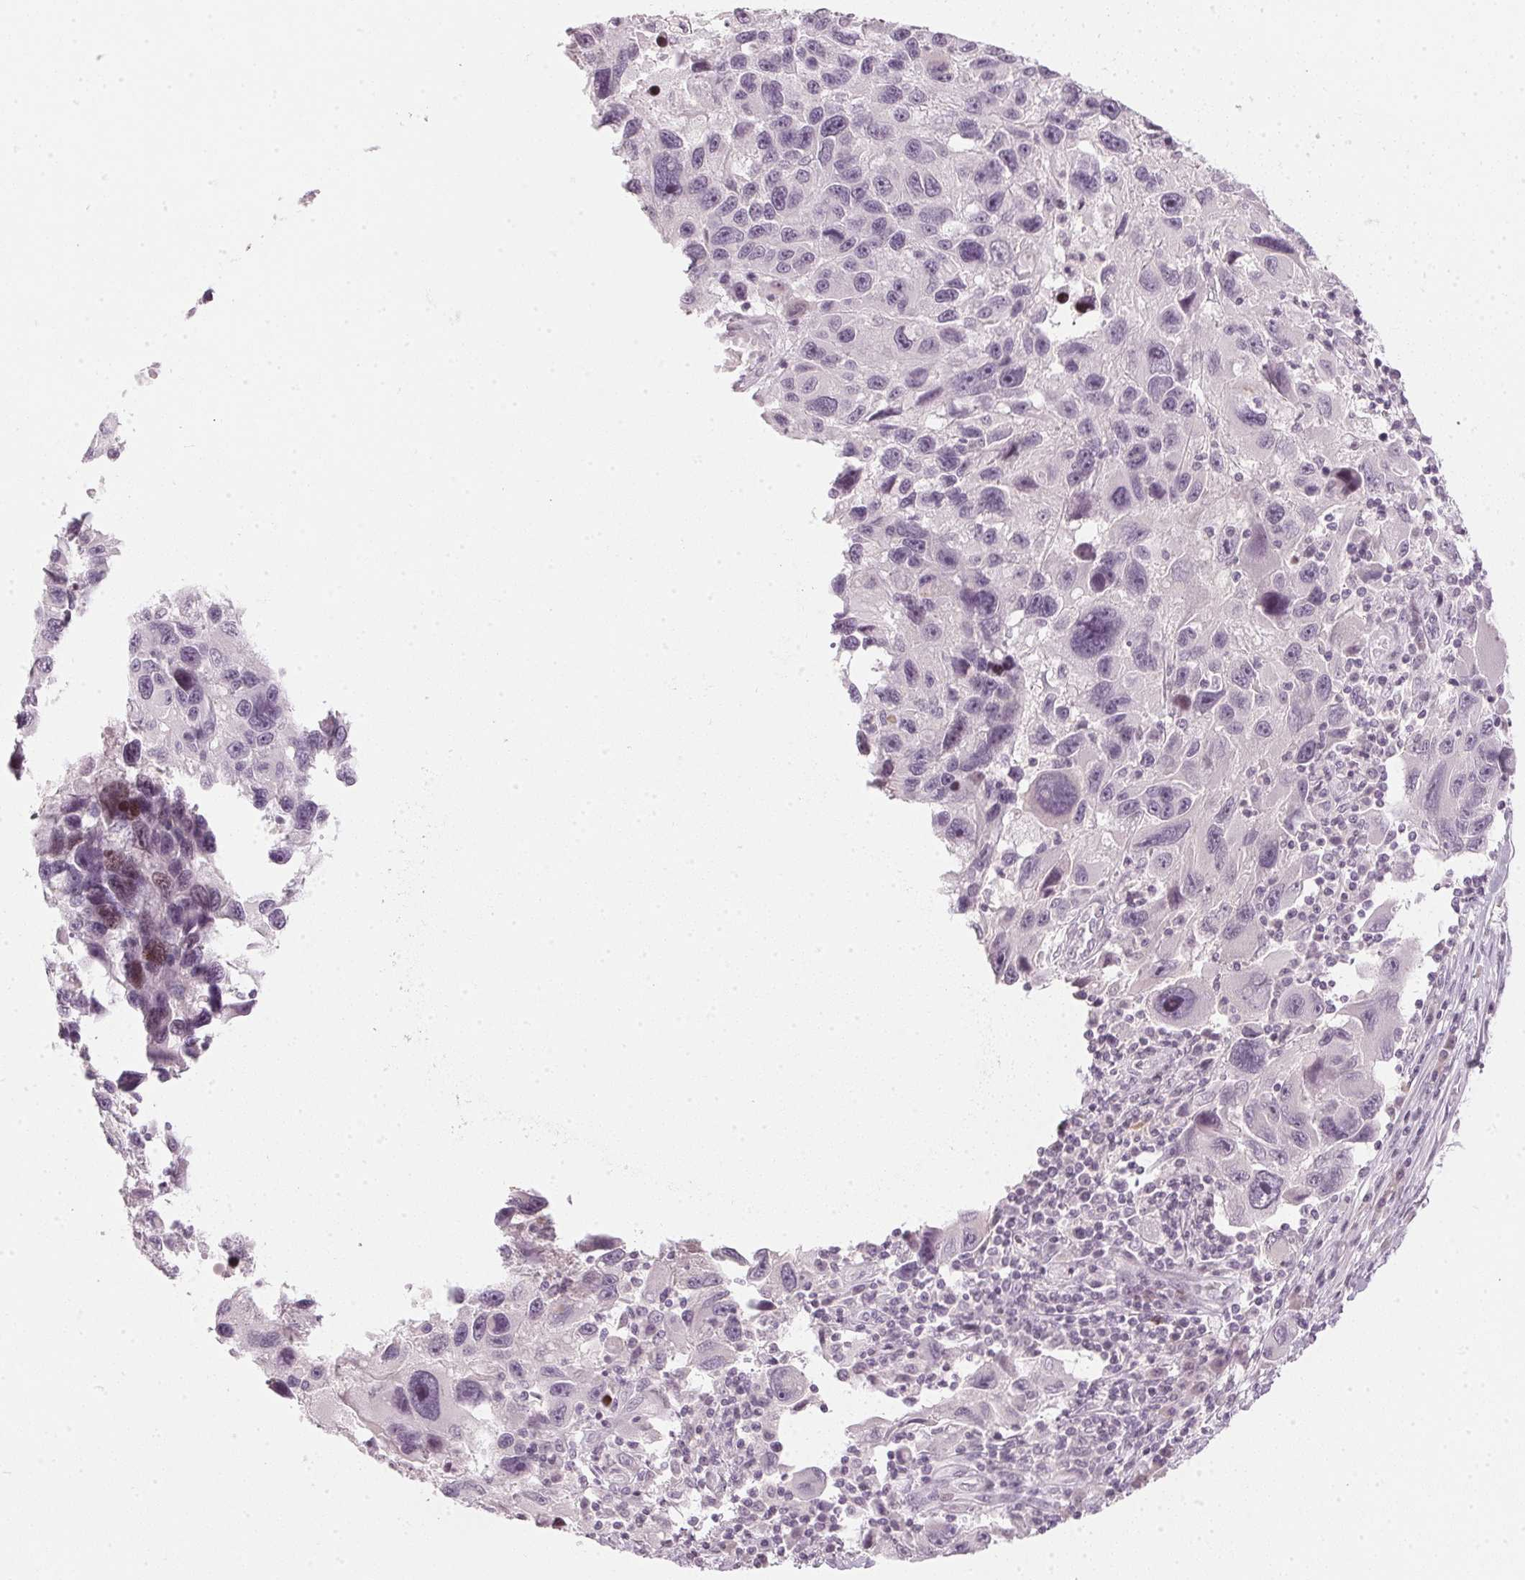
{"staining": {"intensity": "negative", "quantity": "none", "location": "none"}, "tissue": "melanoma", "cell_type": "Tumor cells", "image_type": "cancer", "snomed": [{"axis": "morphology", "description": "Malignant melanoma, NOS"}, {"axis": "topography", "description": "Skin"}], "caption": "Tumor cells are negative for protein expression in human malignant melanoma. The staining is performed using DAB (3,3'-diaminobenzidine) brown chromogen with nuclei counter-stained in using hematoxylin.", "gene": "SFRP4", "patient": {"sex": "male", "age": 53}}